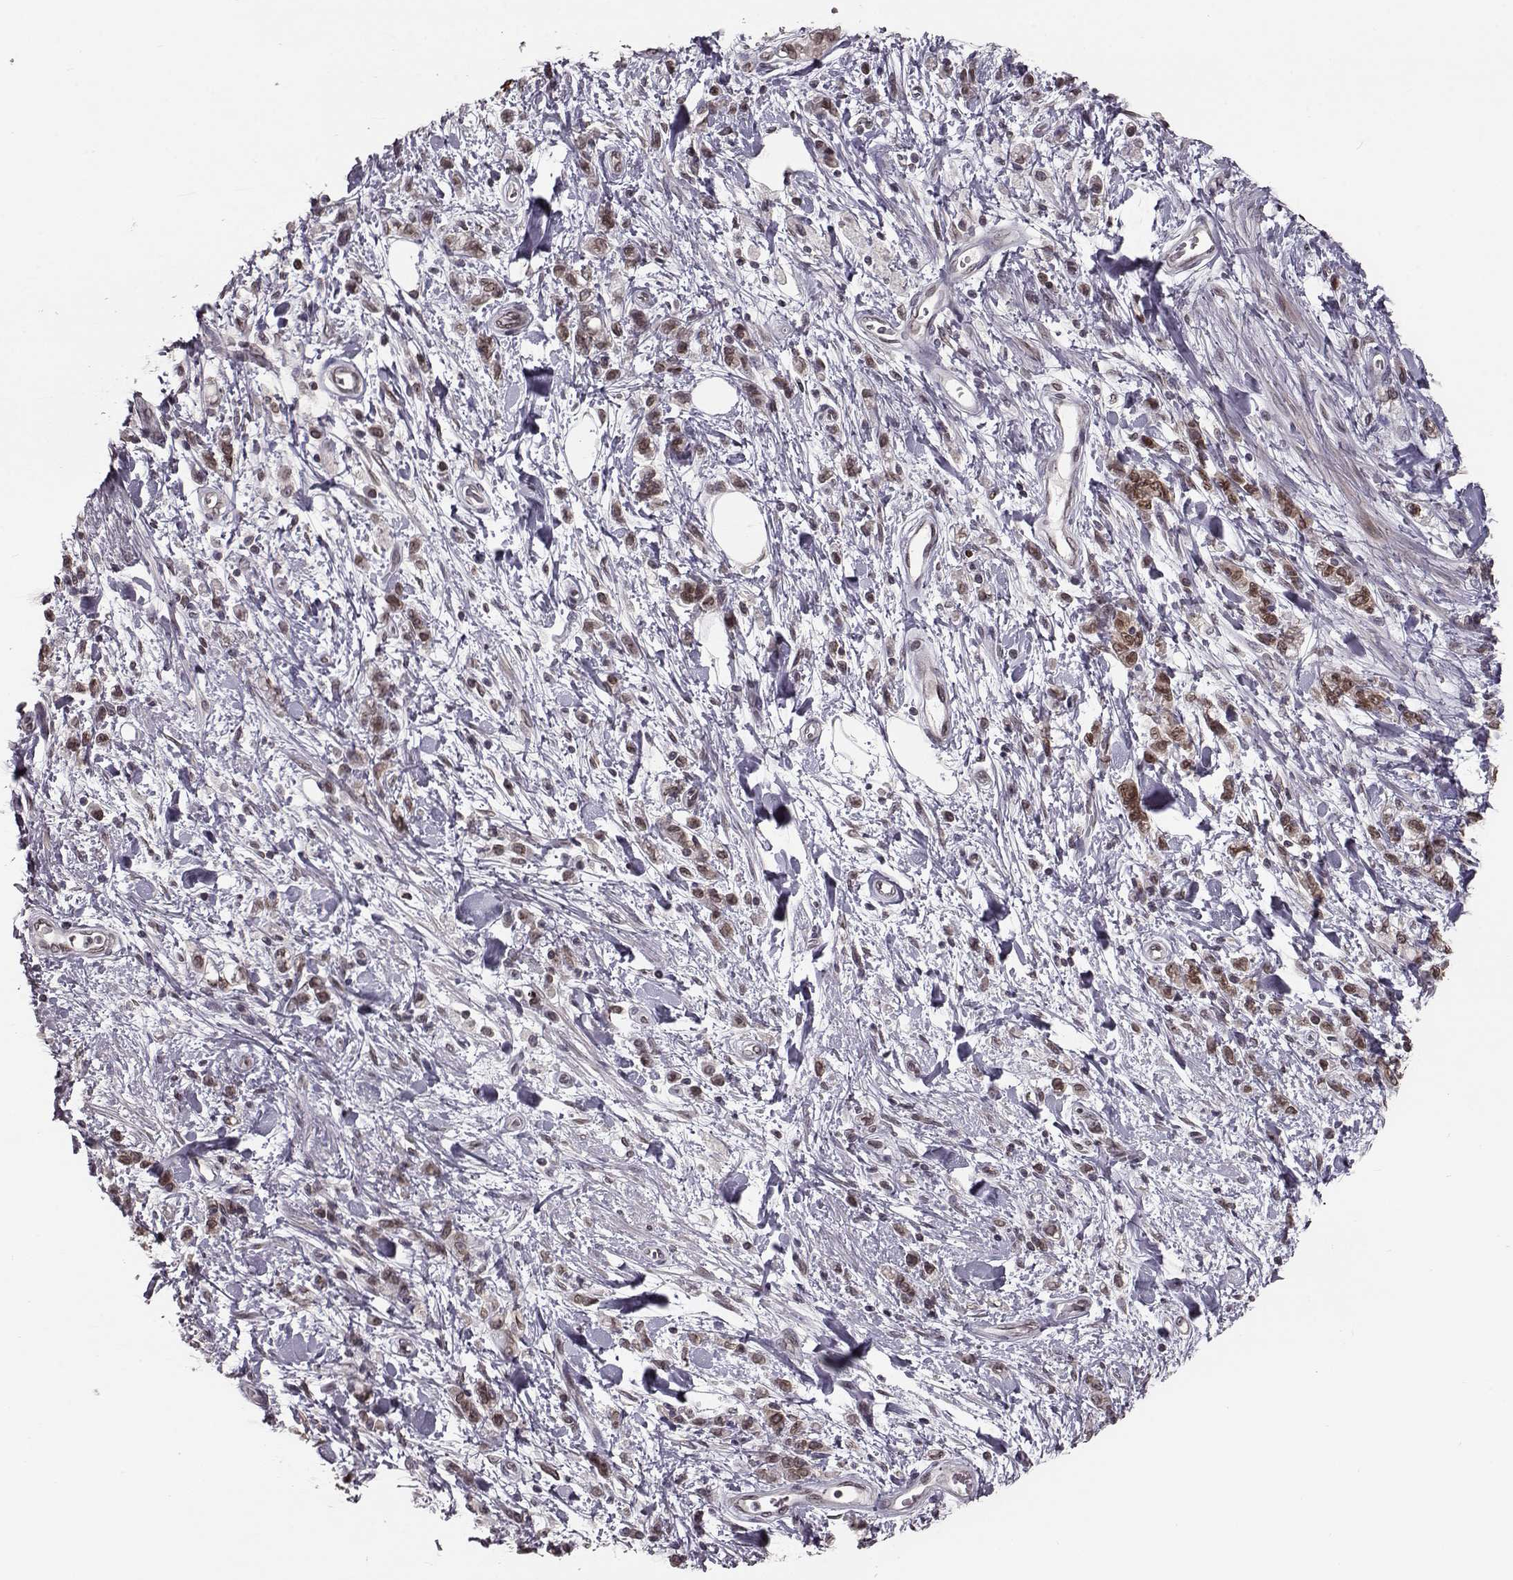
{"staining": {"intensity": "weak", "quantity": ">75%", "location": "cytoplasmic/membranous,nuclear"}, "tissue": "stomach cancer", "cell_type": "Tumor cells", "image_type": "cancer", "snomed": [{"axis": "morphology", "description": "Adenocarcinoma, NOS"}, {"axis": "topography", "description": "Stomach"}], "caption": "Stomach cancer stained with a brown dye demonstrates weak cytoplasmic/membranous and nuclear positive expression in approximately >75% of tumor cells.", "gene": "NUP37", "patient": {"sex": "male", "age": 77}}